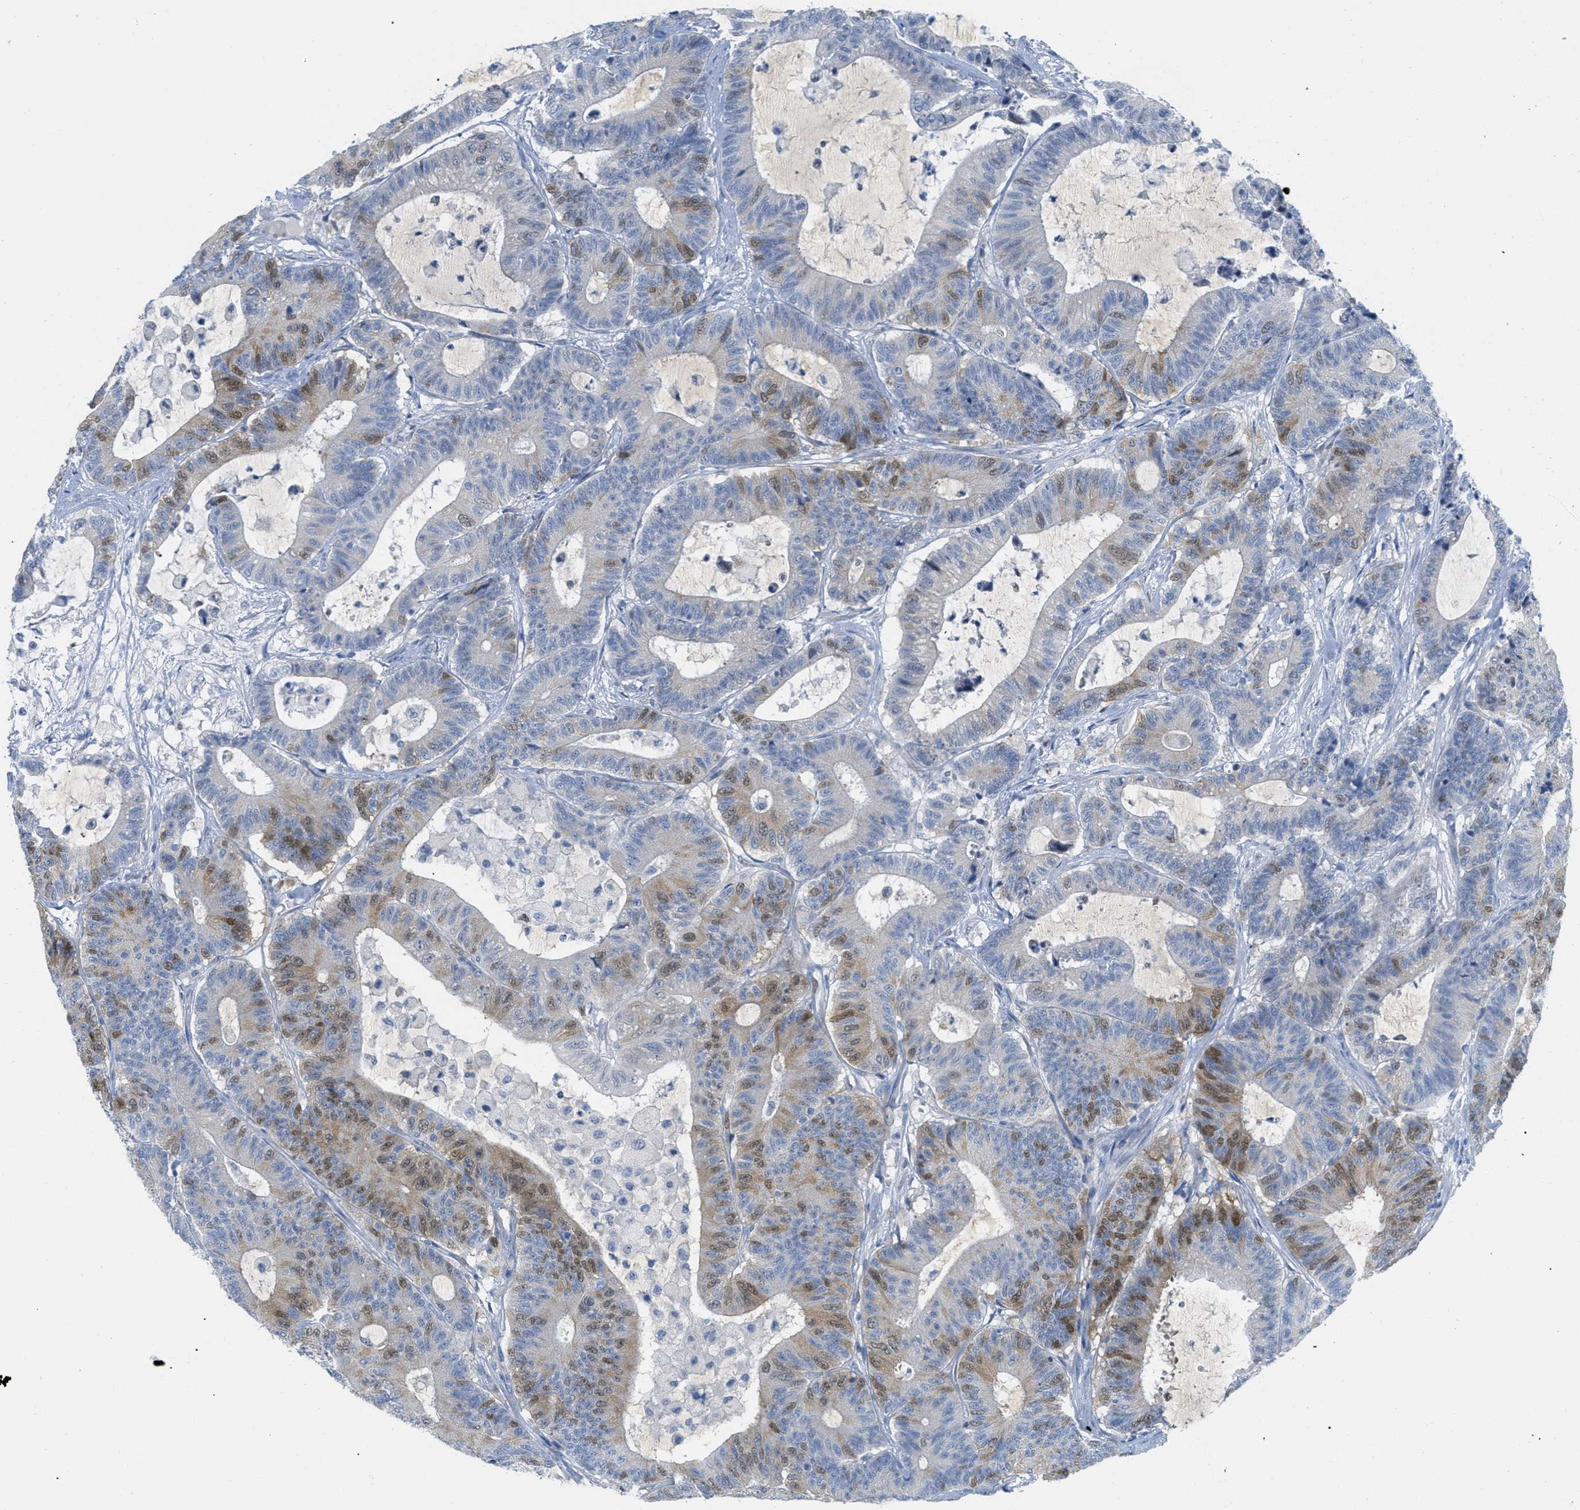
{"staining": {"intensity": "moderate", "quantity": "25%-75%", "location": "cytoplasmic/membranous,nuclear"}, "tissue": "colorectal cancer", "cell_type": "Tumor cells", "image_type": "cancer", "snomed": [{"axis": "morphology", "description": "Adenocarcinoma, NOS"}, {"axis": "topography", "description": "Colon"}], "caption": "IHC of adenocarcinoma (colorectal) exhibits medium levels of moderate cytoplasmic/membranous and nuclear staining in about 25%-75% of tumor cells.", "gene": "ORC6", "patient": {"sex": "female", "age": 84}}